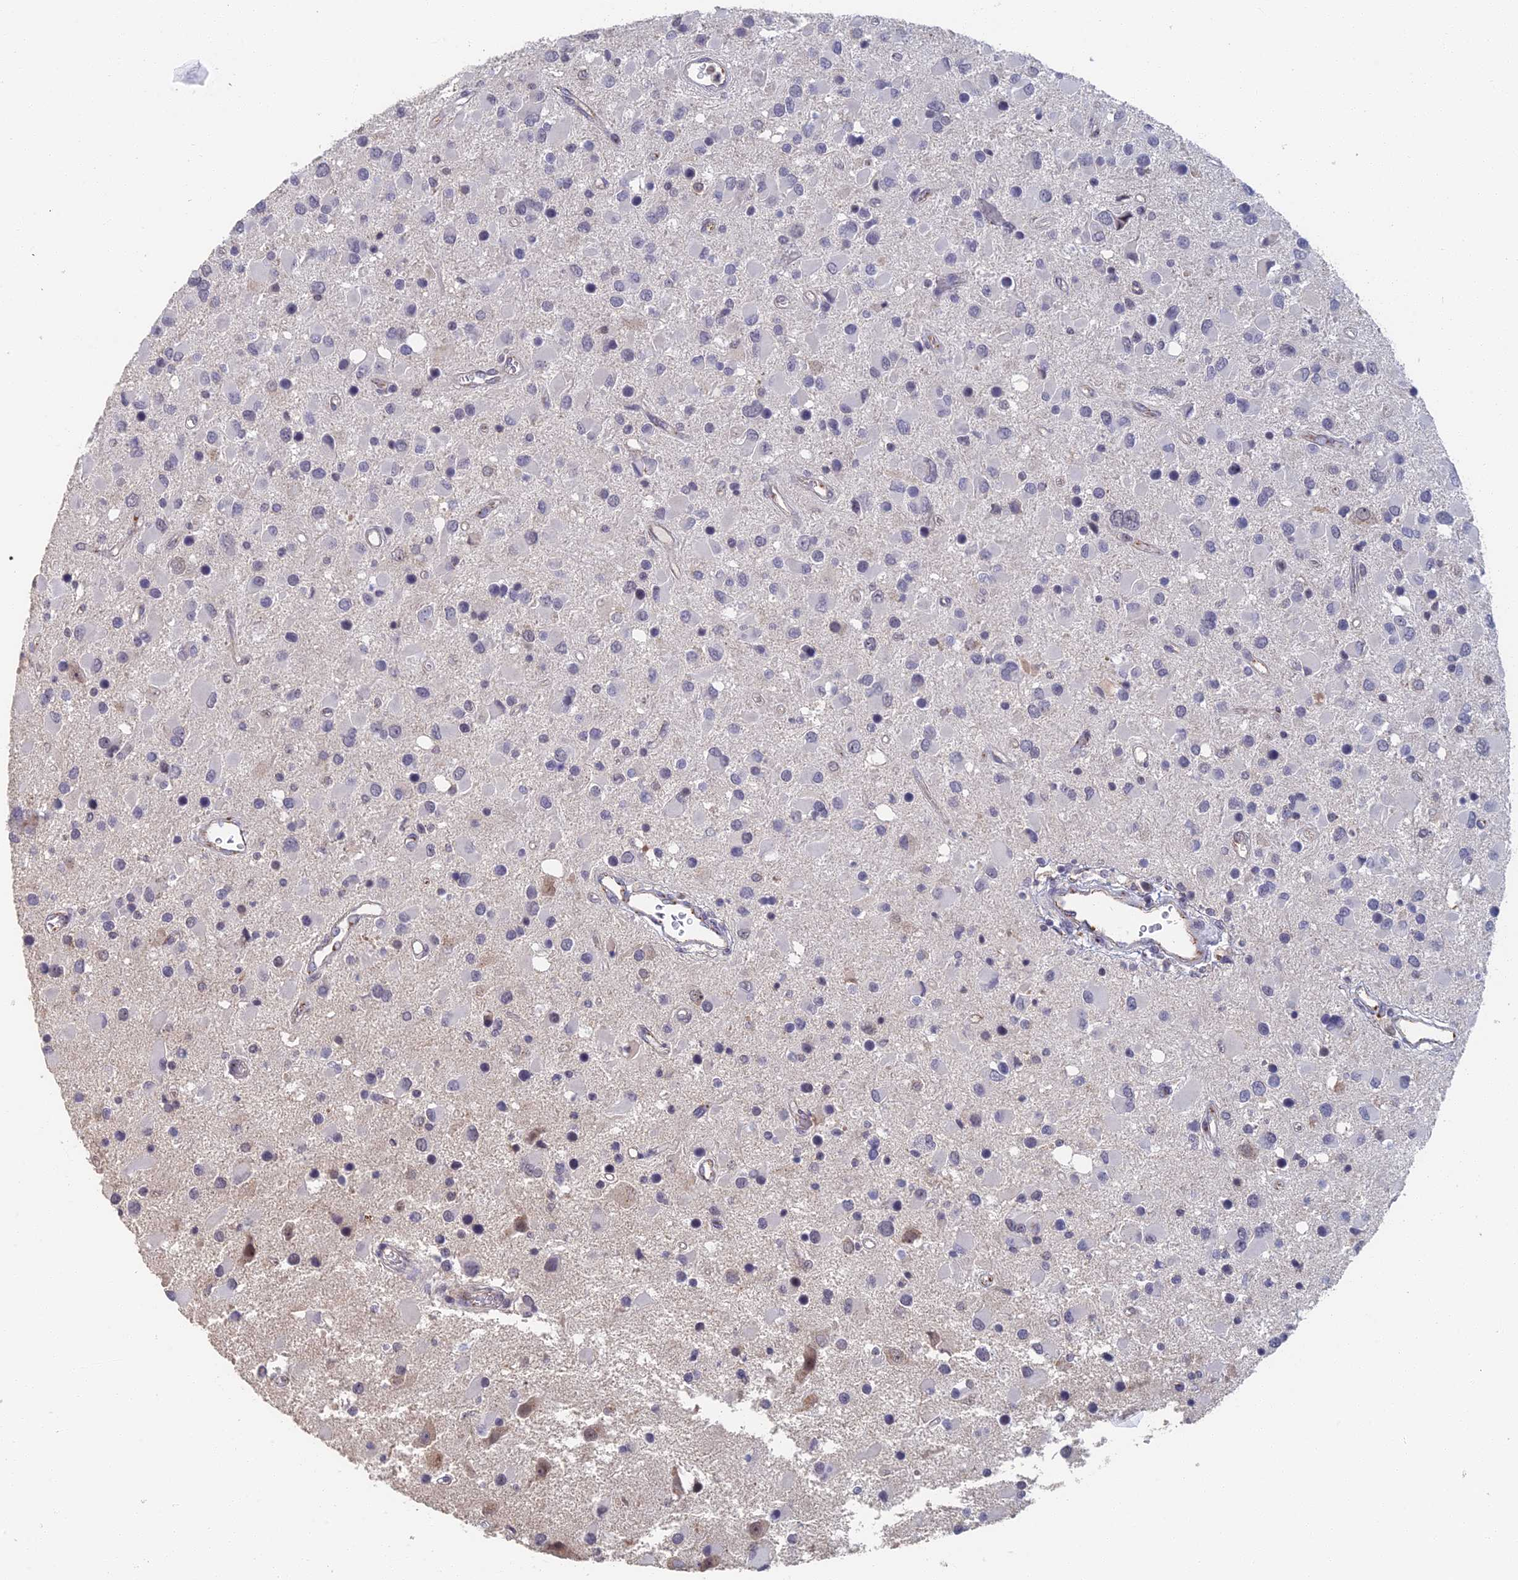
{"staining": {"intensity": "negative", "quantity": "none", "location": "none"}, "tissue": "glioma", "cell_type": "Tumor cells", "image_type": "cancer", "snomed": [{"axis": "morphology", "description": "Glioma, malignant, High grade"}, {"axis": "topography", "description": "Brain"}], "caption": "The histopathology image exhibits no staining of tumor cells in glioma. (DAB immunohistochemistry, high magnification).", "gene": "GPATCH1", "patient": {"sex": "male", "age": 53}}